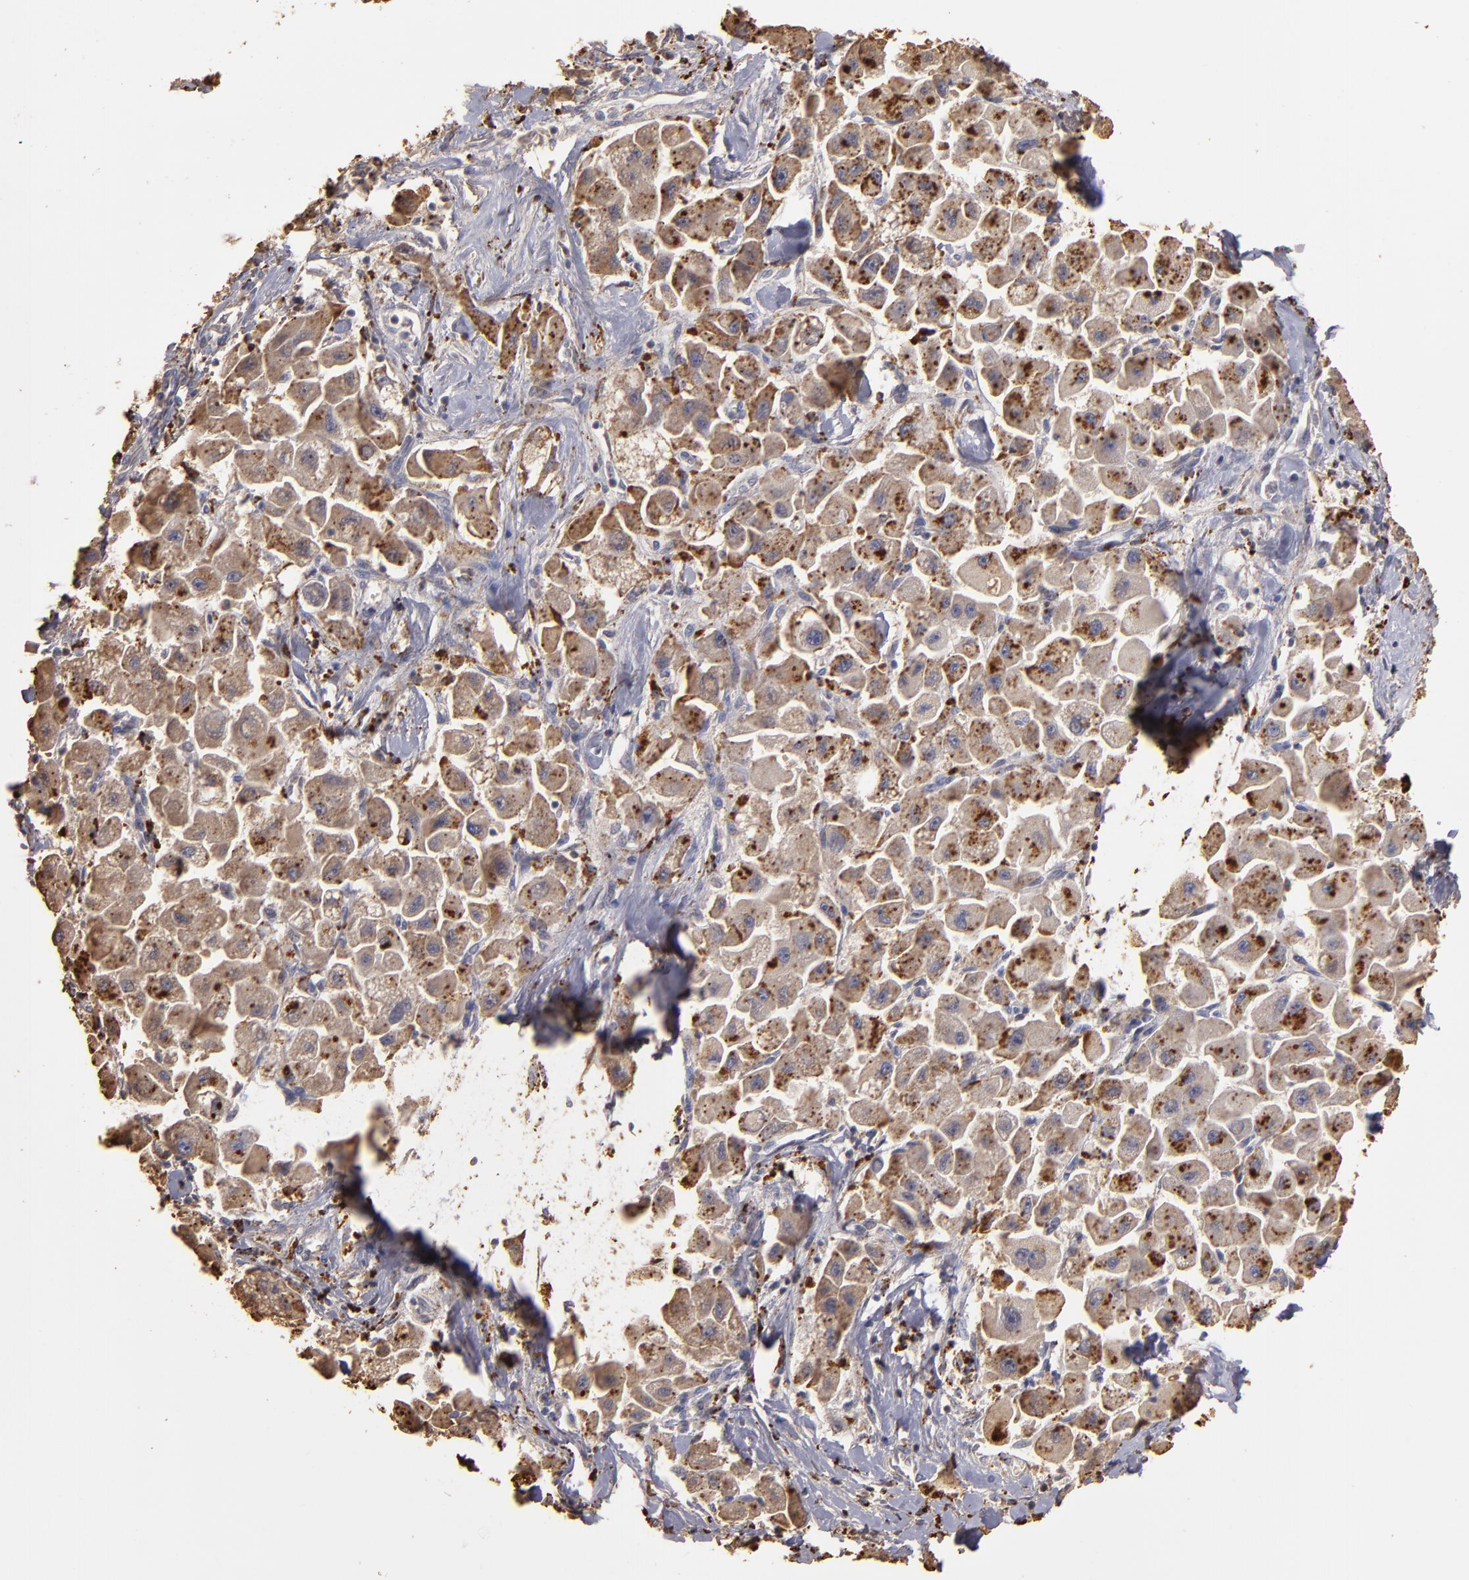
{"staining": {"intensity": "moderate", "quantity": ">75%", "location": "cytoplasmic/membranous"}, "tissue": "liver cancer", "cell_type": "Tumor cells", "image_type": "cancer", "snomed": [{"axis": "morphology", "description": "Carcinoma, Hepatocellular, NOS"}, {"axis": "topography", "description": "Liver"}], "caption": "Liver cancer (hepatocellular carcinoma) stained for a protein reveals moderate cytoplasmic/membranous positivity in tumor cells.", "gene": "TRAF1", "patient": {"sex": "male", "age": 24}}